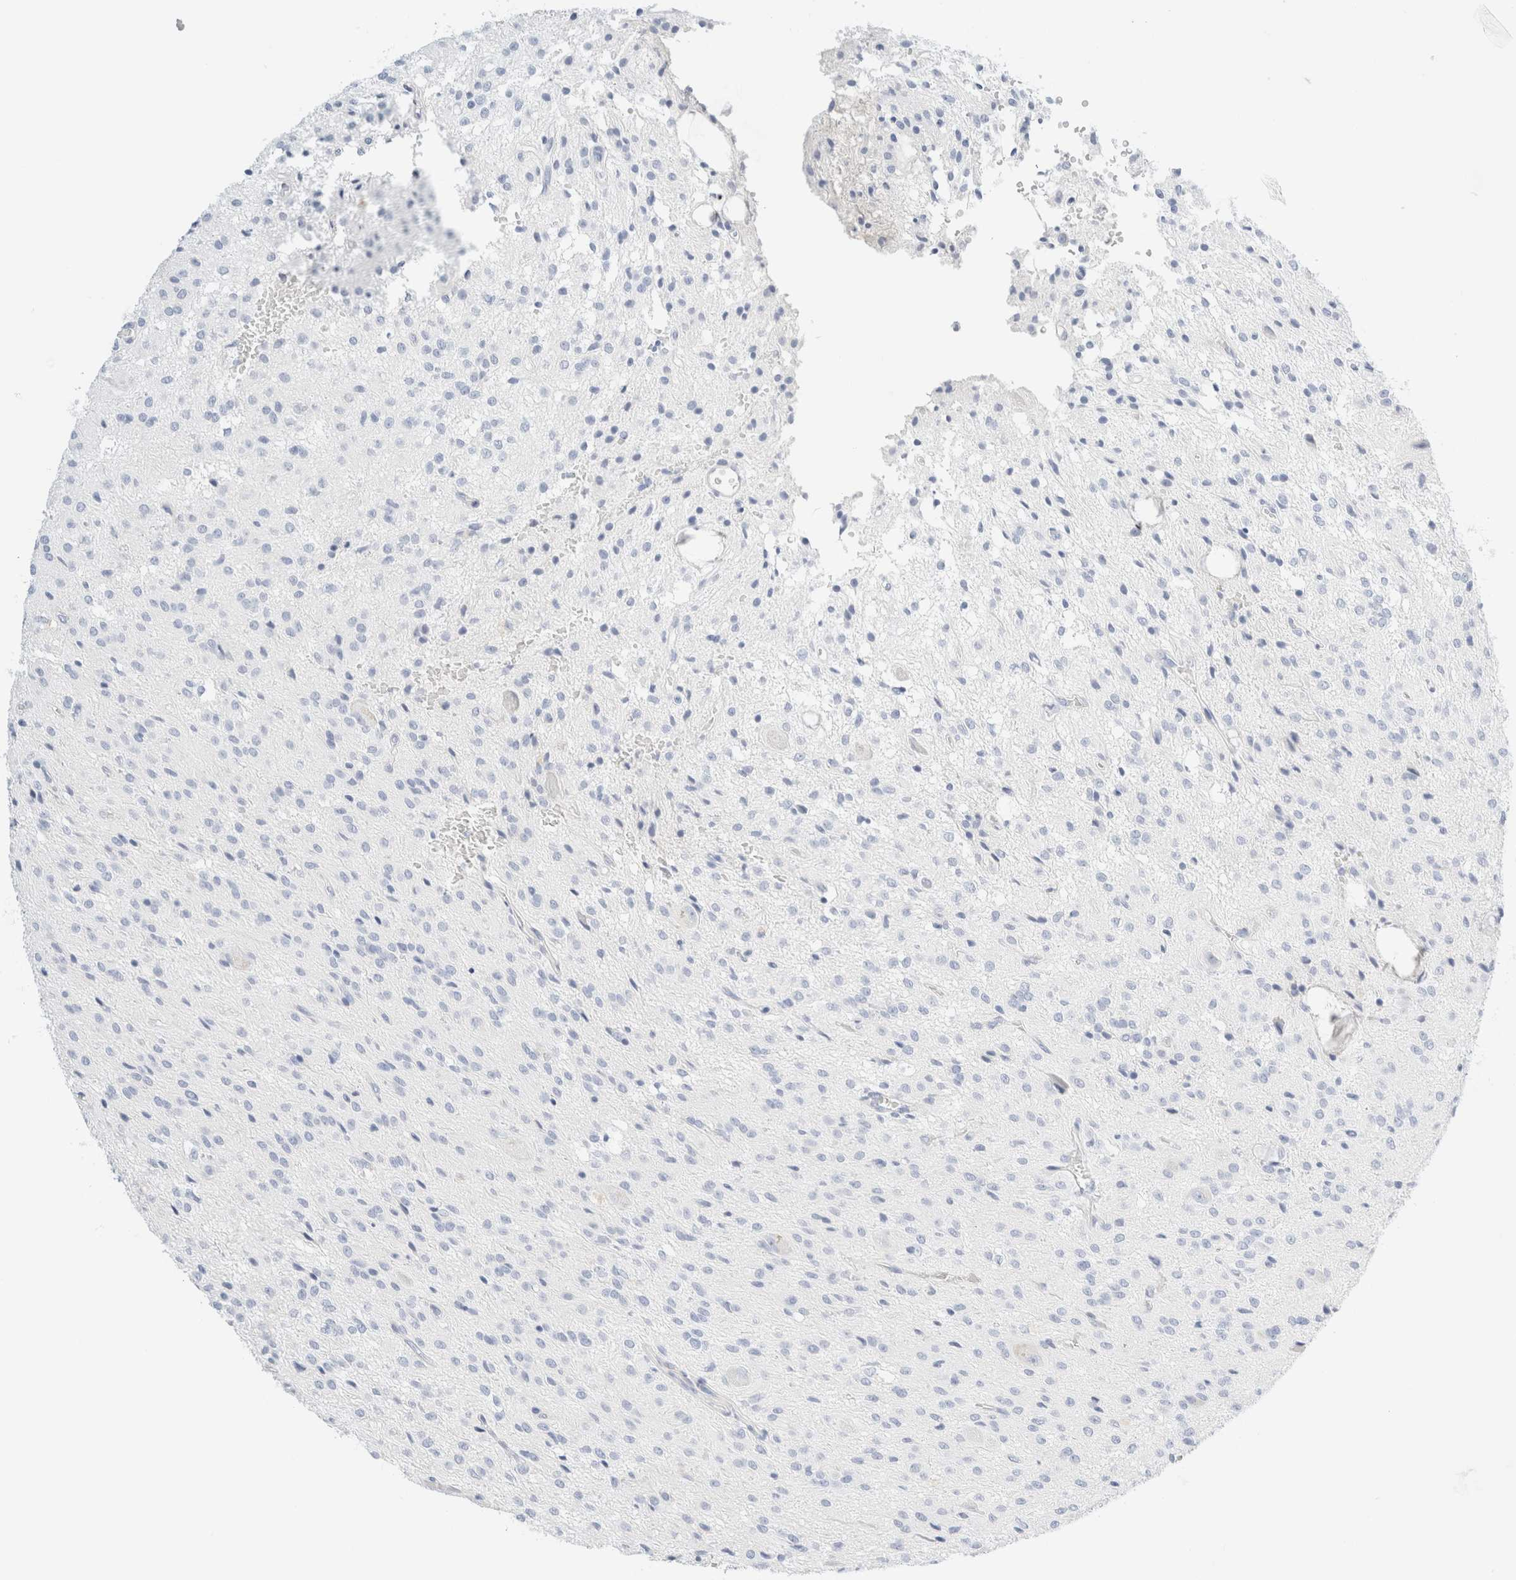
{"staining": {"intensity": "negative", "quantity": "none", "location": "none"}, "tissue": "glioma", "cell_type": "Tumor cells", "image_type": "cancer", "snomed": [{"axis": "morphology", "description": "Glioma, malignant, High grade"}, {"axis": "topography", "description": "Brain"}], "caption": "Immunohistochemical staining of malignant glioma (high-grade) shows no significant positivity in tumor cells.", "gene": "DPYS", "patient": {"sex": "female", "age": 59}}